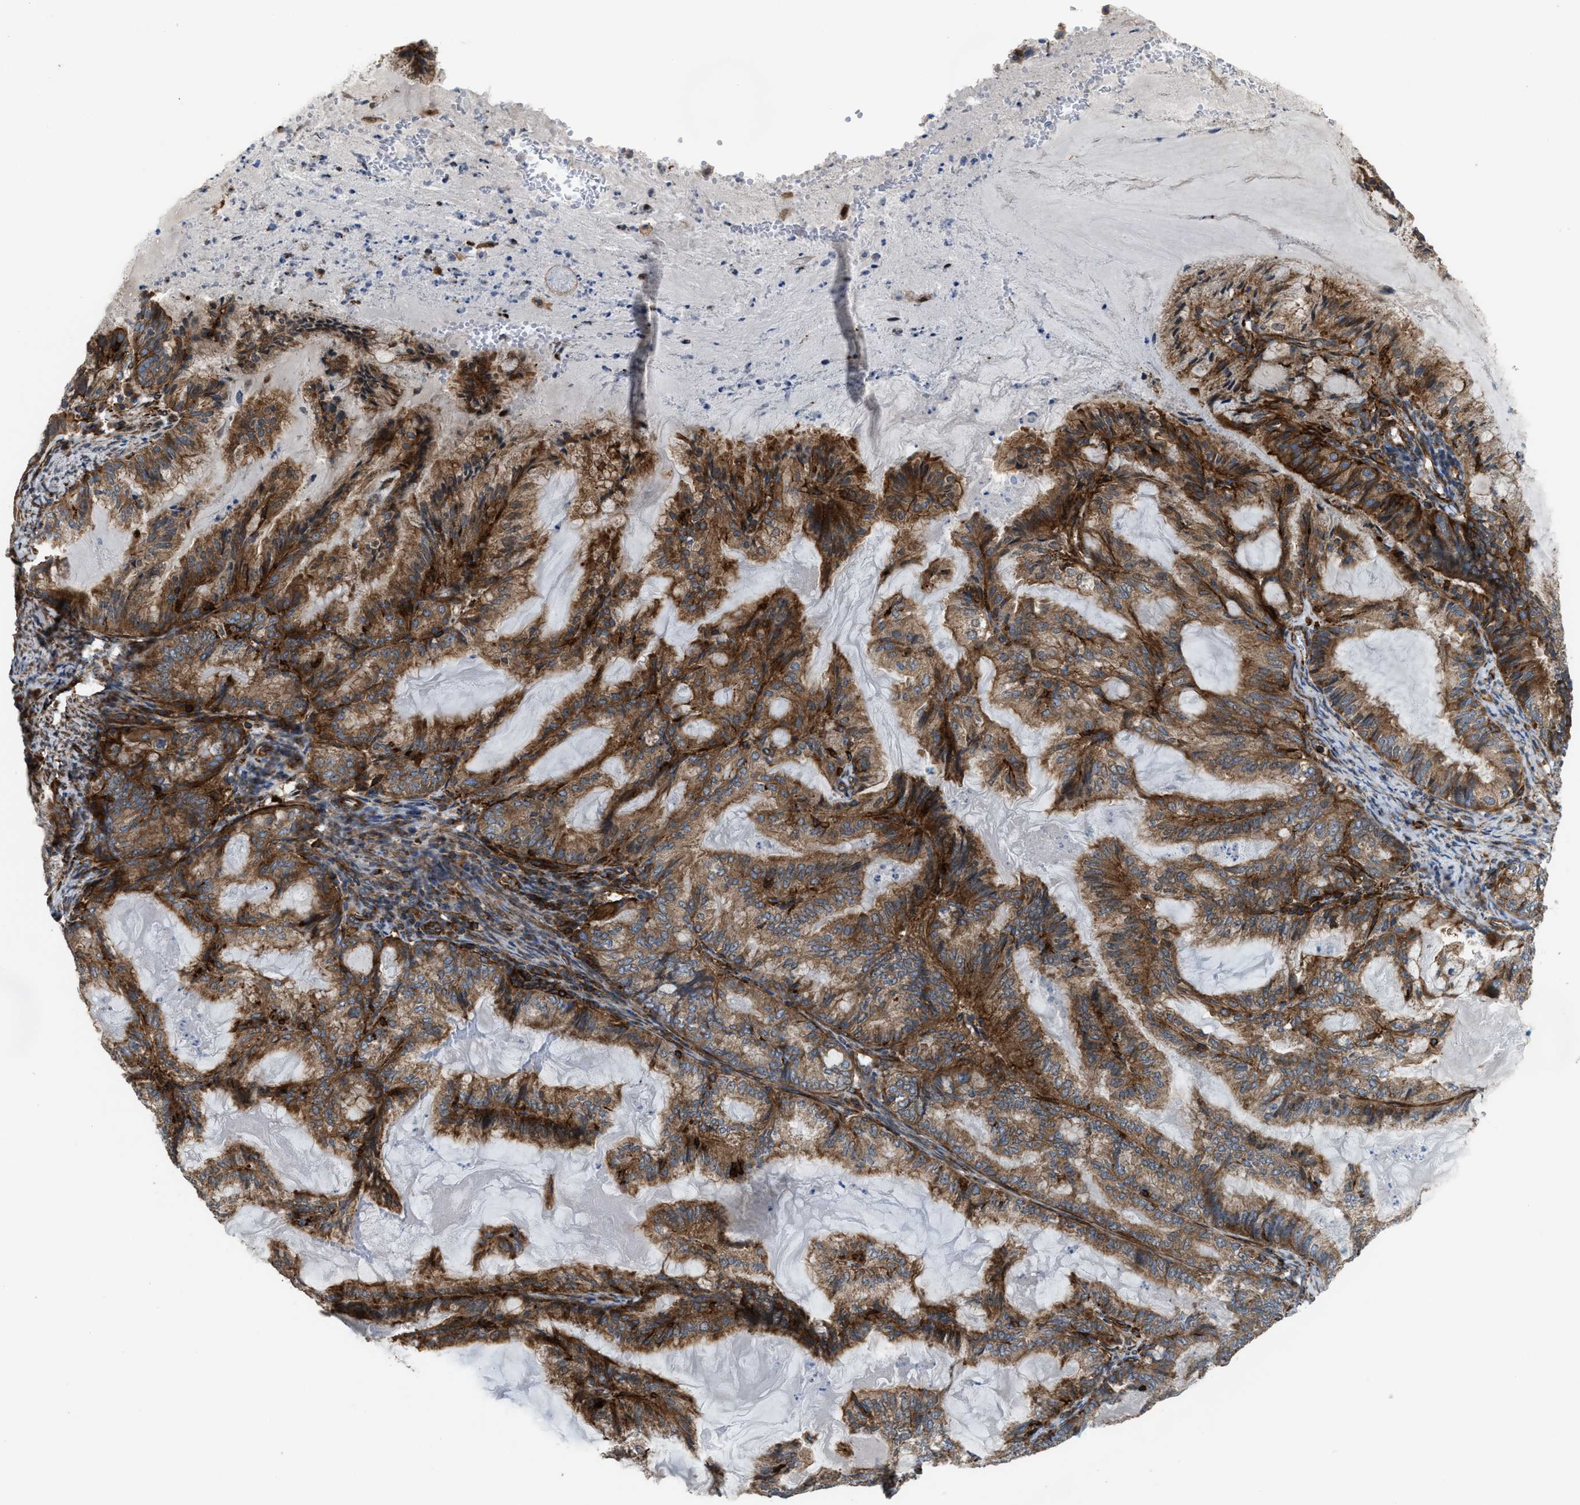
{"staining": {"intensity": "moderate", "quantity": ">75%", "location": "cytoplasmic/membranous"}, "tissue": "endometrial cancer", "cell_type": "Tumor cells", "image_type": "cancer", "snomed": [{"axis": "morphology", "description": "Adenocarcinoma, NOS"}, {"axis": "topography", "description": "Endometrium"}], "caption": "Human endometrial cancer (adenocarcinoma) stained for a protein (brown) displays moderate cytoplasmic/membranous positive expression in approximately >75% of tumor cells.", "gene": "EGLN1", "patient": {"sex": "female", "age": 86}}